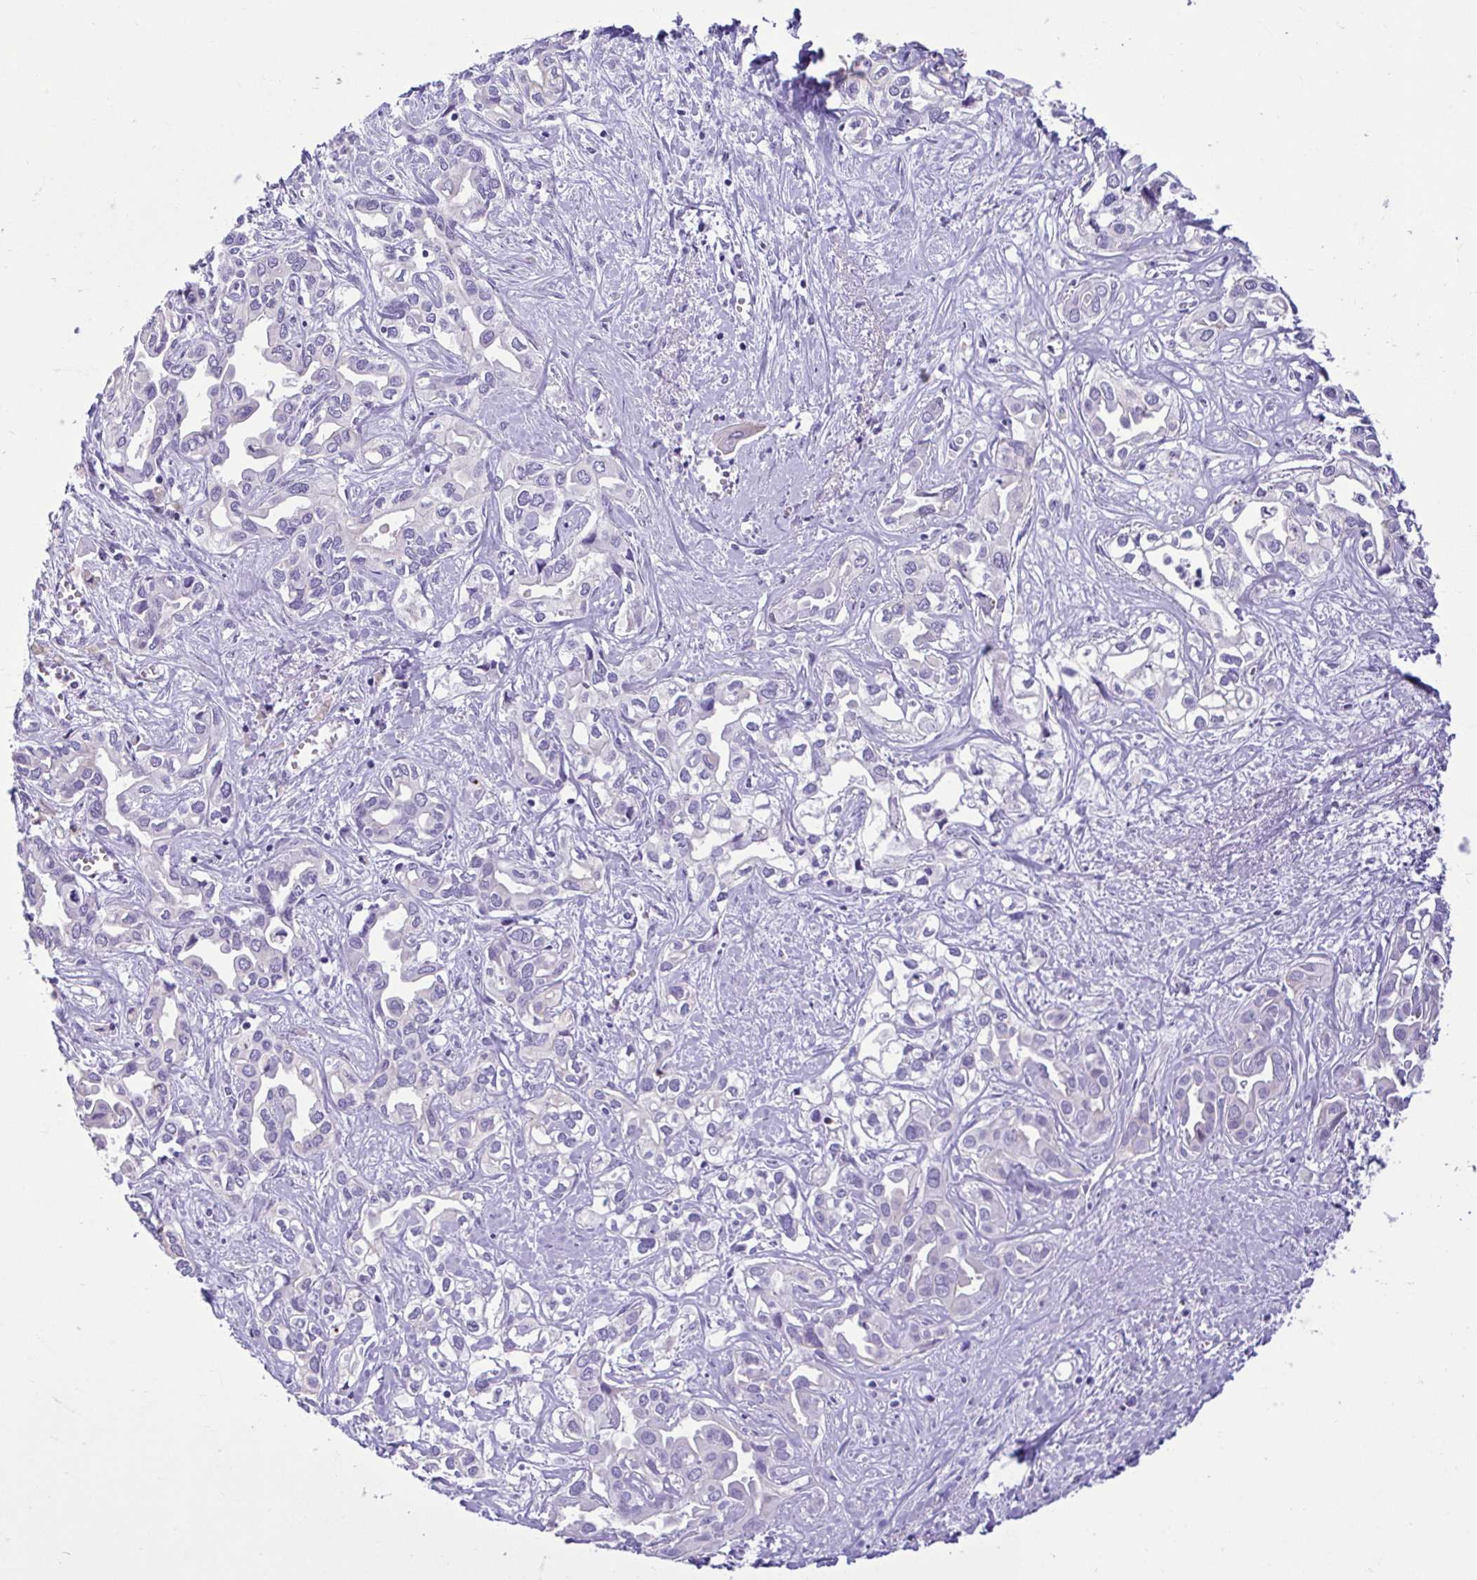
{"staining": {"intensity": "negative", "quantity": "none", "location": "none"}, "tissue": "liver cancer", "cell_type": "Tumor cells", "image_type": "cancer", "snomed": [{"axis": "morphology", "description": "Cholangiocarcinoma"}, {"axis": "topography", "description": "Liver"}], "caption": "This photomicrograph is of liver cancer stained with IHC to label a protein in brown with the nuclei are counter-stained blue. There is no expression in tumor cells. Nuclei are stained in blue.", "gene": "CBY2", "patient": {"sex": "female", "age": 64}}